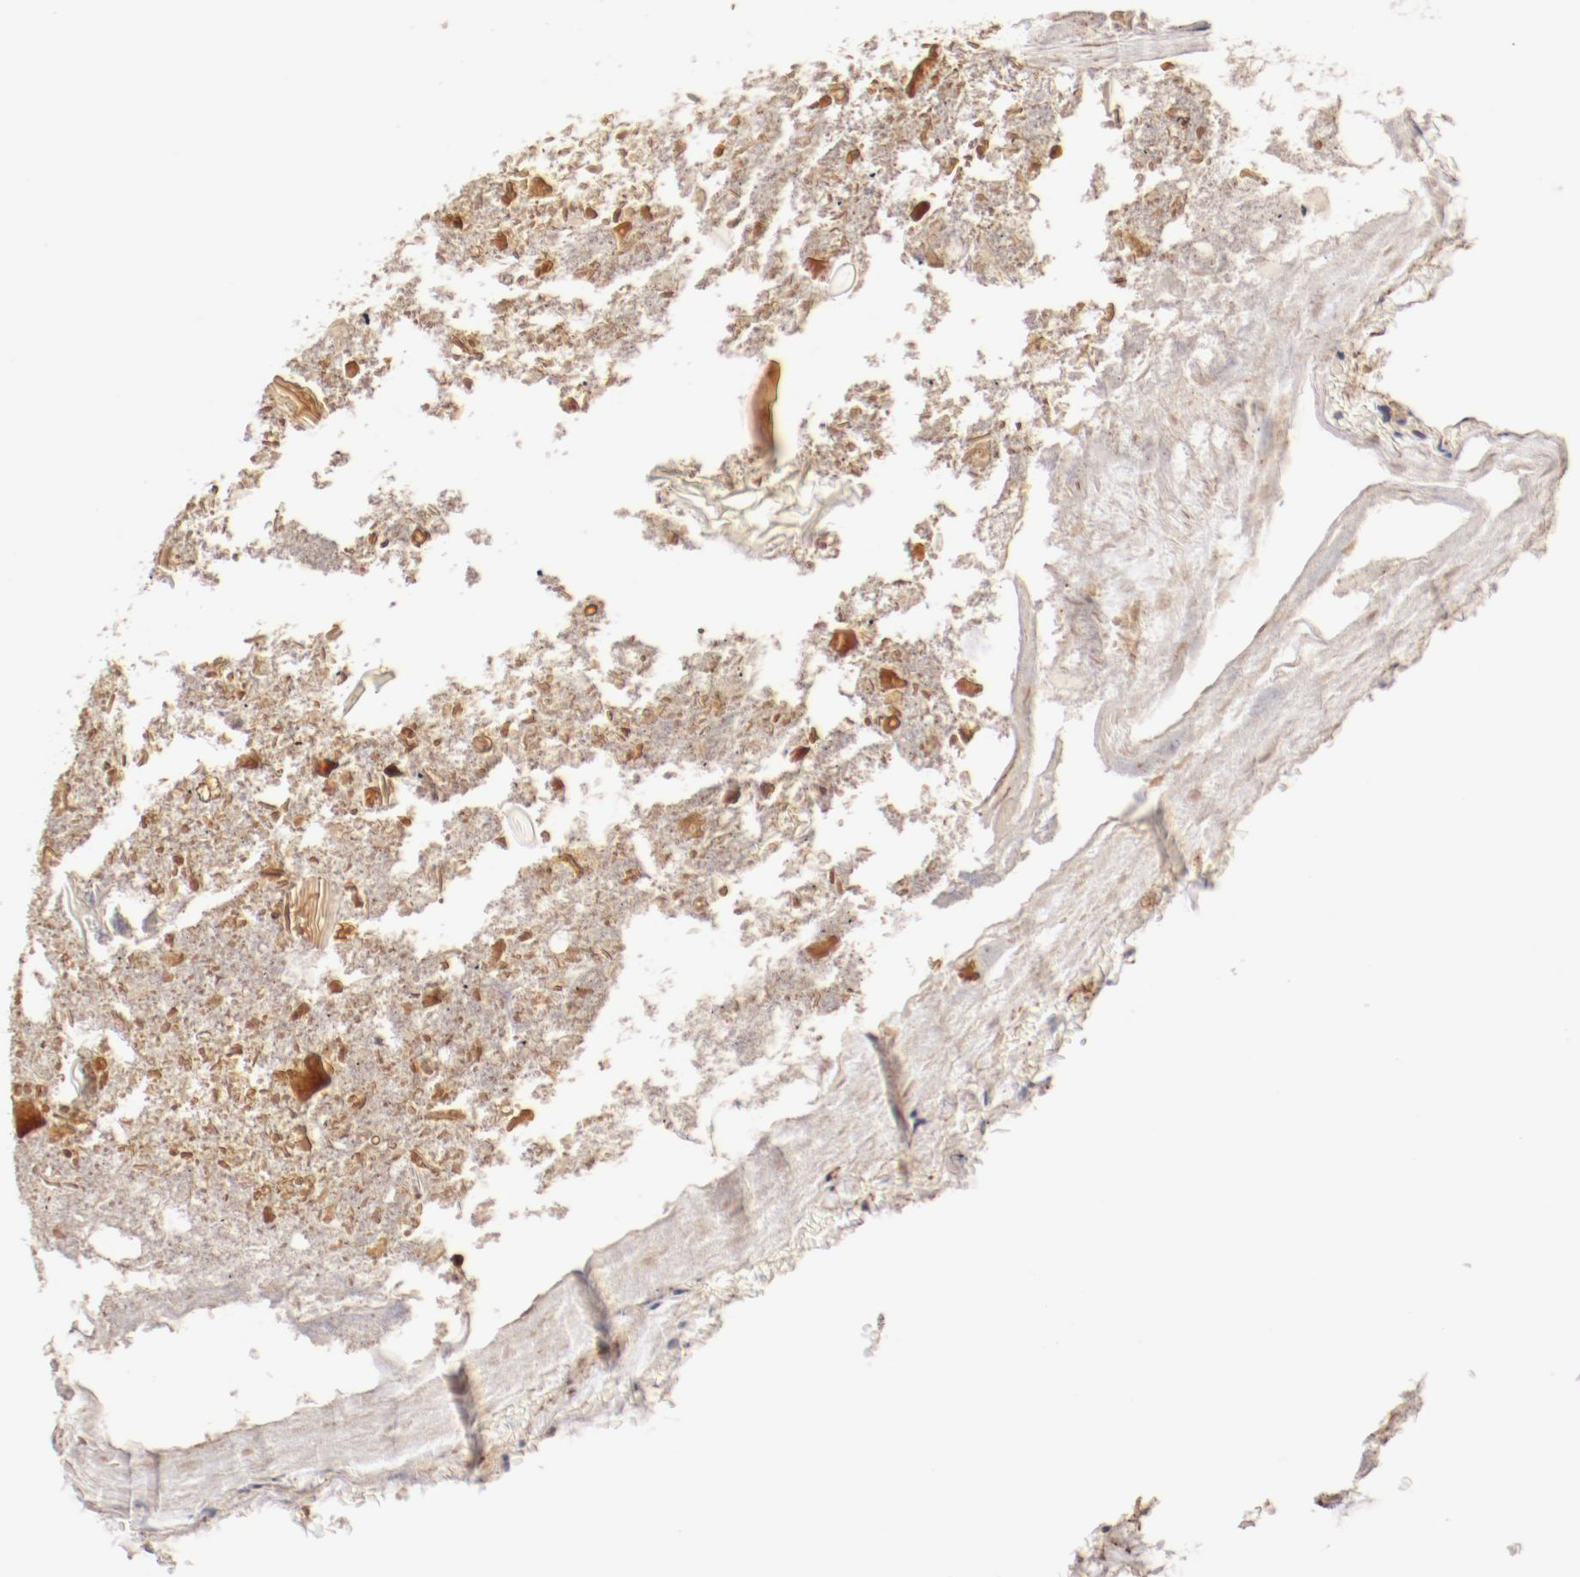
{"staining": {"intensity": "moderate", "quantity": ">75%", "location": "cytoplasmic/membranous"}, "tissue": "appendix", "cell_type": "Glandular cells", "image_type": "normal", "snomed": [{"axis": "morphology", "description": "Normal tissue, NOS"}, {"axis": "topography", "description": "Appendix"}], "caption": "Human appendix stained for a protein (brown) reveals moderate cytoplasmic/membranous positive staining in about >75% of glandular cells.", "gene": "PDPK1", "patient": {"sex": "female", "age": 10}}